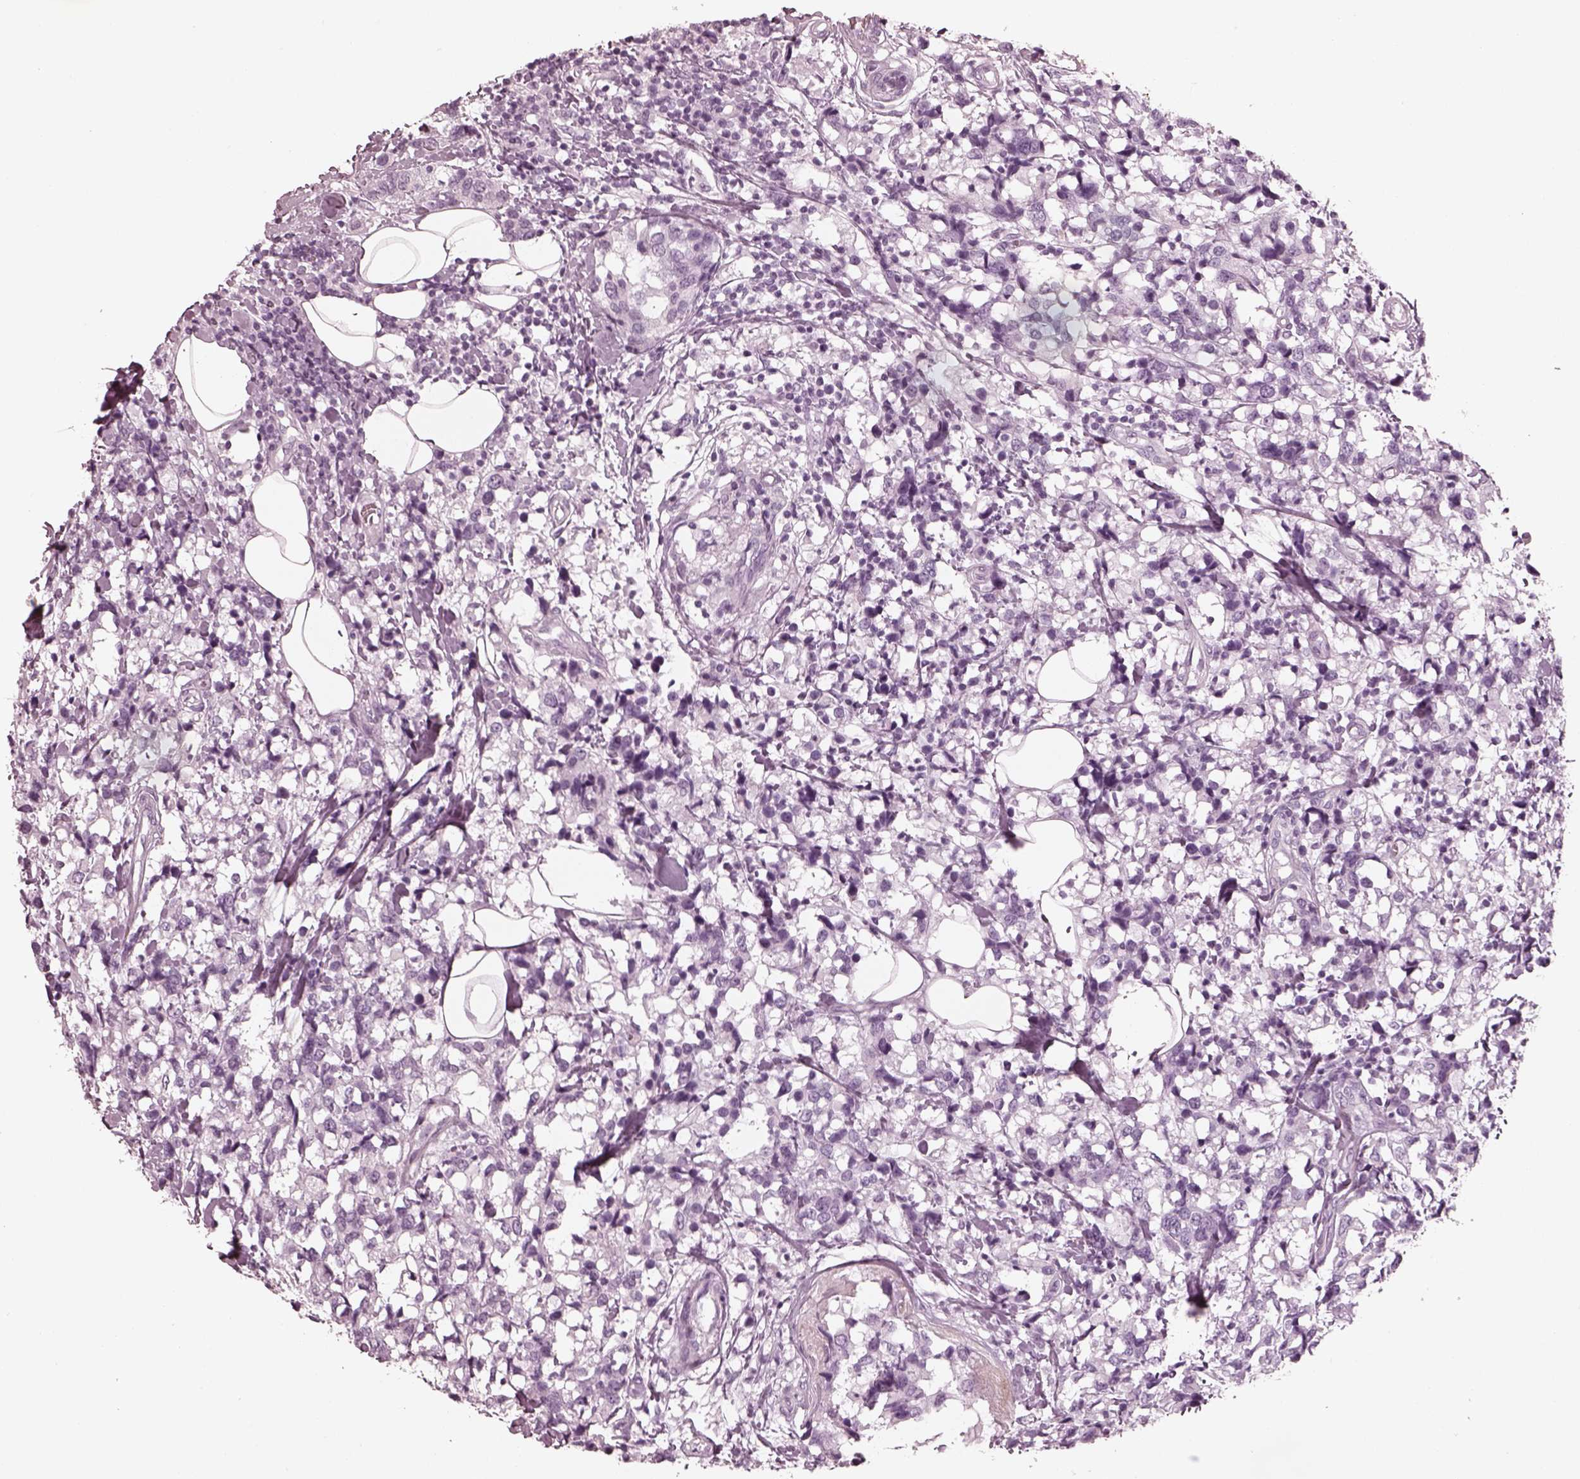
{"staining": {"intensity": "negative", "quantity": "none", "location": "none"}, "tissue": "breast cancer", "cell_type": "Tumor cells", "image_type": "cancer", "snomed": [{"axis": "morphology", "description": "Lobular carcinoma"}, {"axis": "topography", "description": "Breast"}], "caption": "An immunohistochemistry (IHC) photomicrograph of lobular carcinoma (breast) is shown. There is no staining in tumor cells of lobular carcinoma (breast).", "gene": "OPN4", "patient": {"sex": "female", "age": 59}}